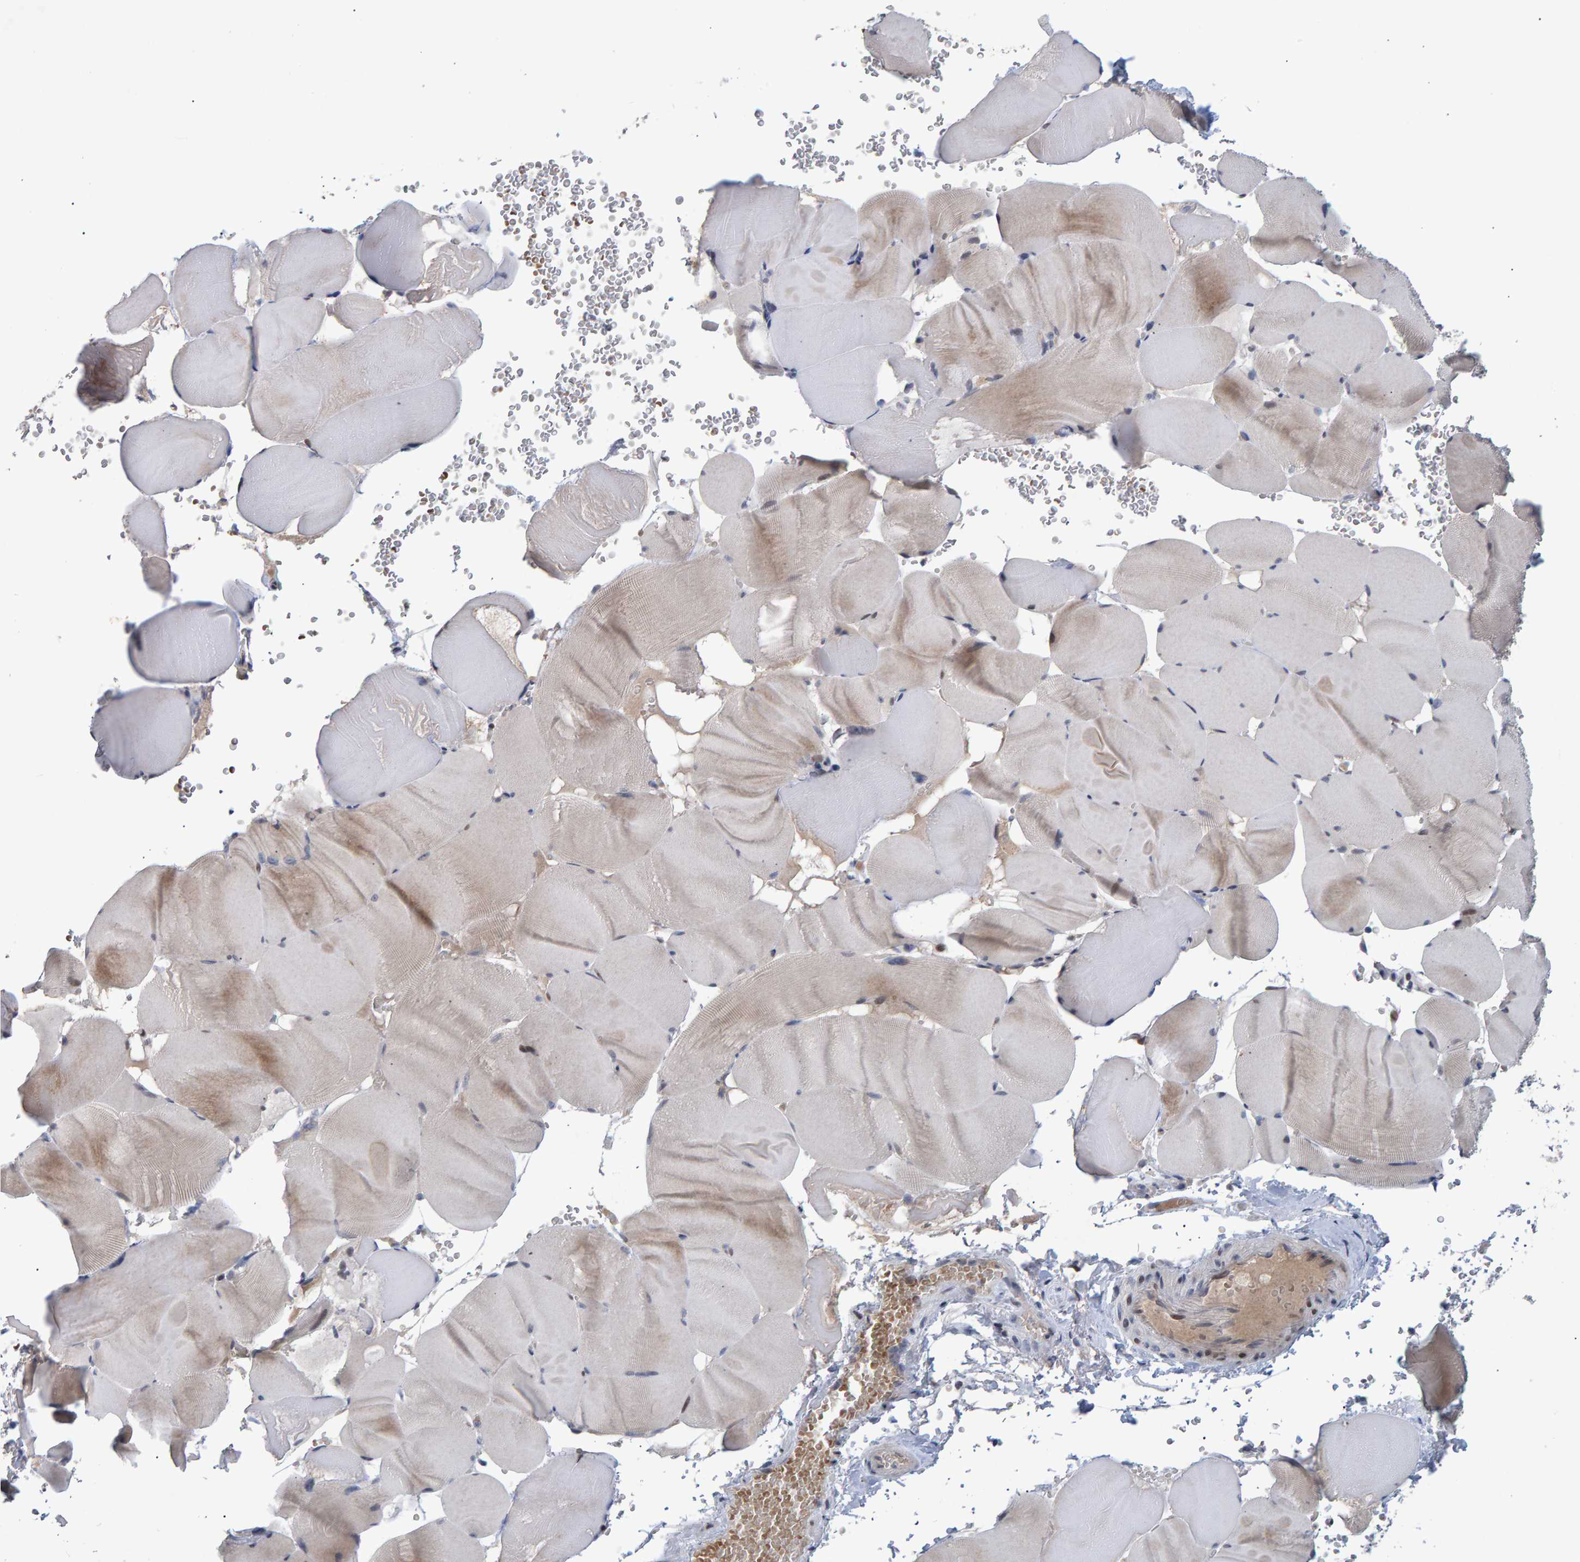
{"staining": {"intensity": "weak", "quantity": "25%-75%", "location": "cytoplasmic/membranous"}, "tissue": "skeletal muscle", "cell_type": "Myocytes", "image_type": "normal", "snomed": [{"axis": "morphology", "description": "Normal tissue, NOS"}, {"axis": "topography", "description": "Skeletal muscle"}], "caption": "Weak cytoplasmic/membranous expression for a protein is present in approximately 25%-75% of myocytes of benign skeletal muscle using immunohistochemistry.", "gene": "ESRP1", "patient": {"sex": "male", "age": 62}}